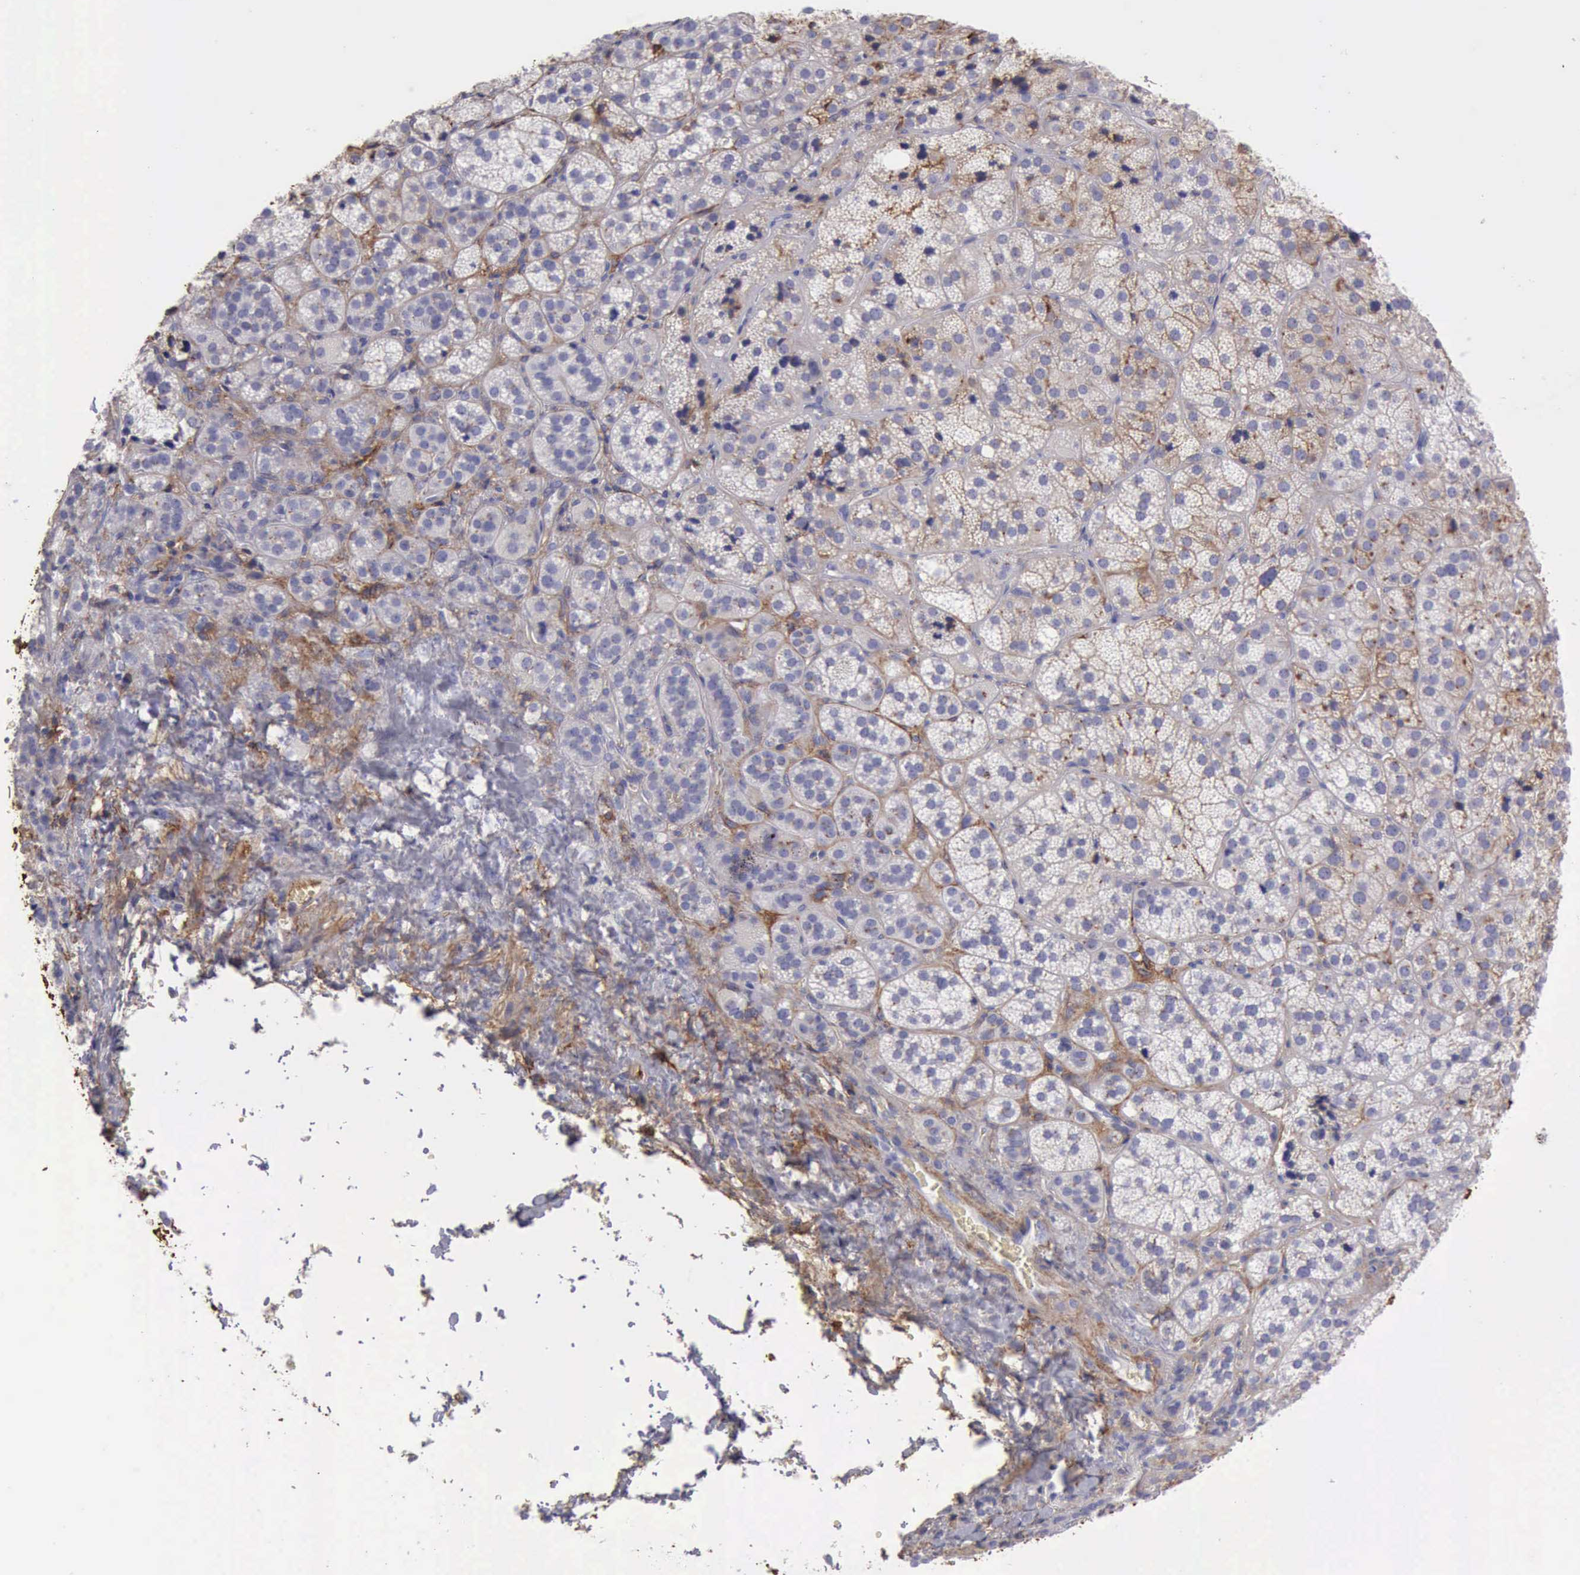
{"staining": {"intensity": "moderate", "quantity": "25%-75%", "location": "cytoplasmic/membranous"}, "tissue": "adrenal gland", "cell_type": "Glandular cells", "image_type": "normal", "snomed": [{"axis": "morphology", "description": "Normal tissue, NOS"}, {"axis": "topography", "description": "Adrenal gland"}], "caption": "A high-resolution image shows IHC staining of normal adrenal gland, which demonstrates moderate cytoplasmic/membranous staining in about 25%-75% of glandular cells. Nuclei are stained in blue.", "gene": "AOC3", "patient": {"sex": "female", "age": 71}}